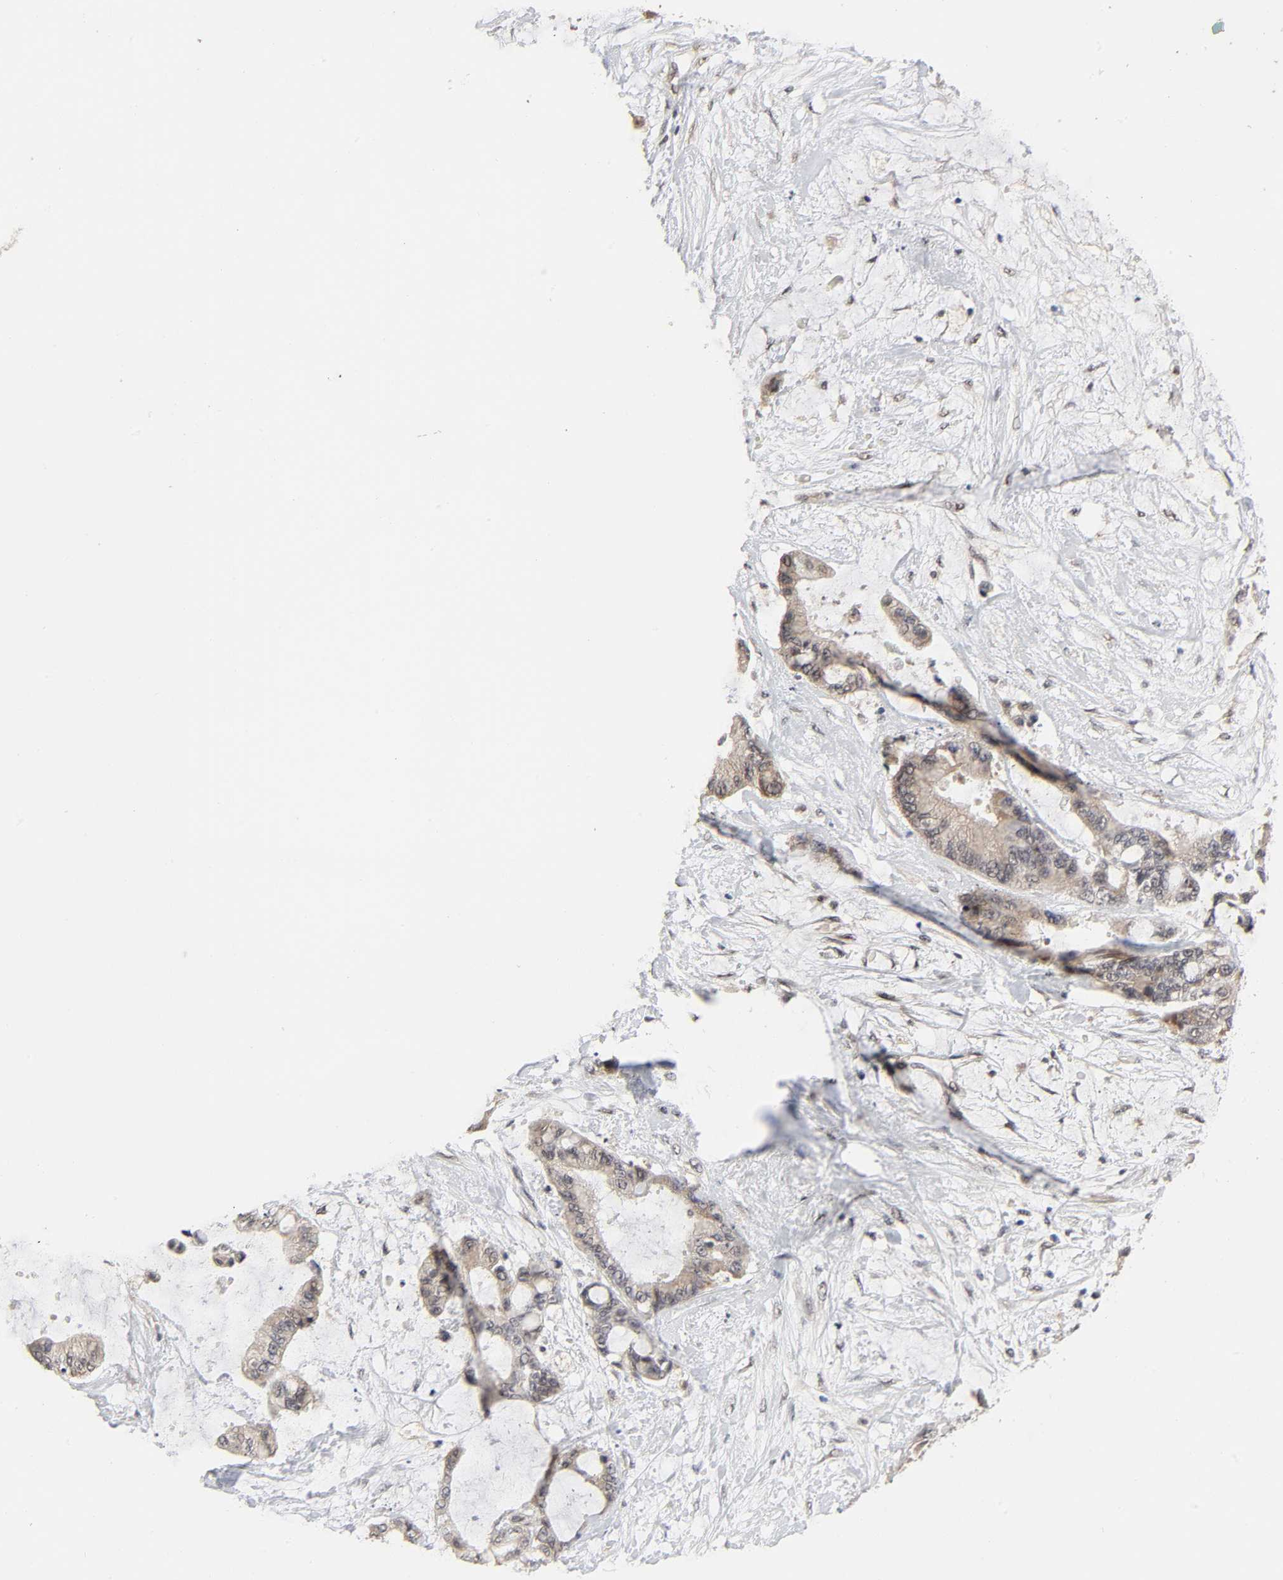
{"staining": {"intensity": "weak", "quantity": ">75%", "location": "cytoplasmic/membranous"}, "tissue": "liver cancer", "cell_type": "Tumor cells", "image_type": "cancer", "snomed": [{"axis": "morphology", "description": "Cholangiocarcinoma"}, {"axis": "topography", "description": "Liver"}], "caption": "Liver cholangiocarcinoma stained with a brown dye exhibits weak cytoplasmic/membranous positive expression in approximately >75% of tumor cells.", "gene": "ZKSCAN8", "patient": {"sex": "female", "age": 73}}